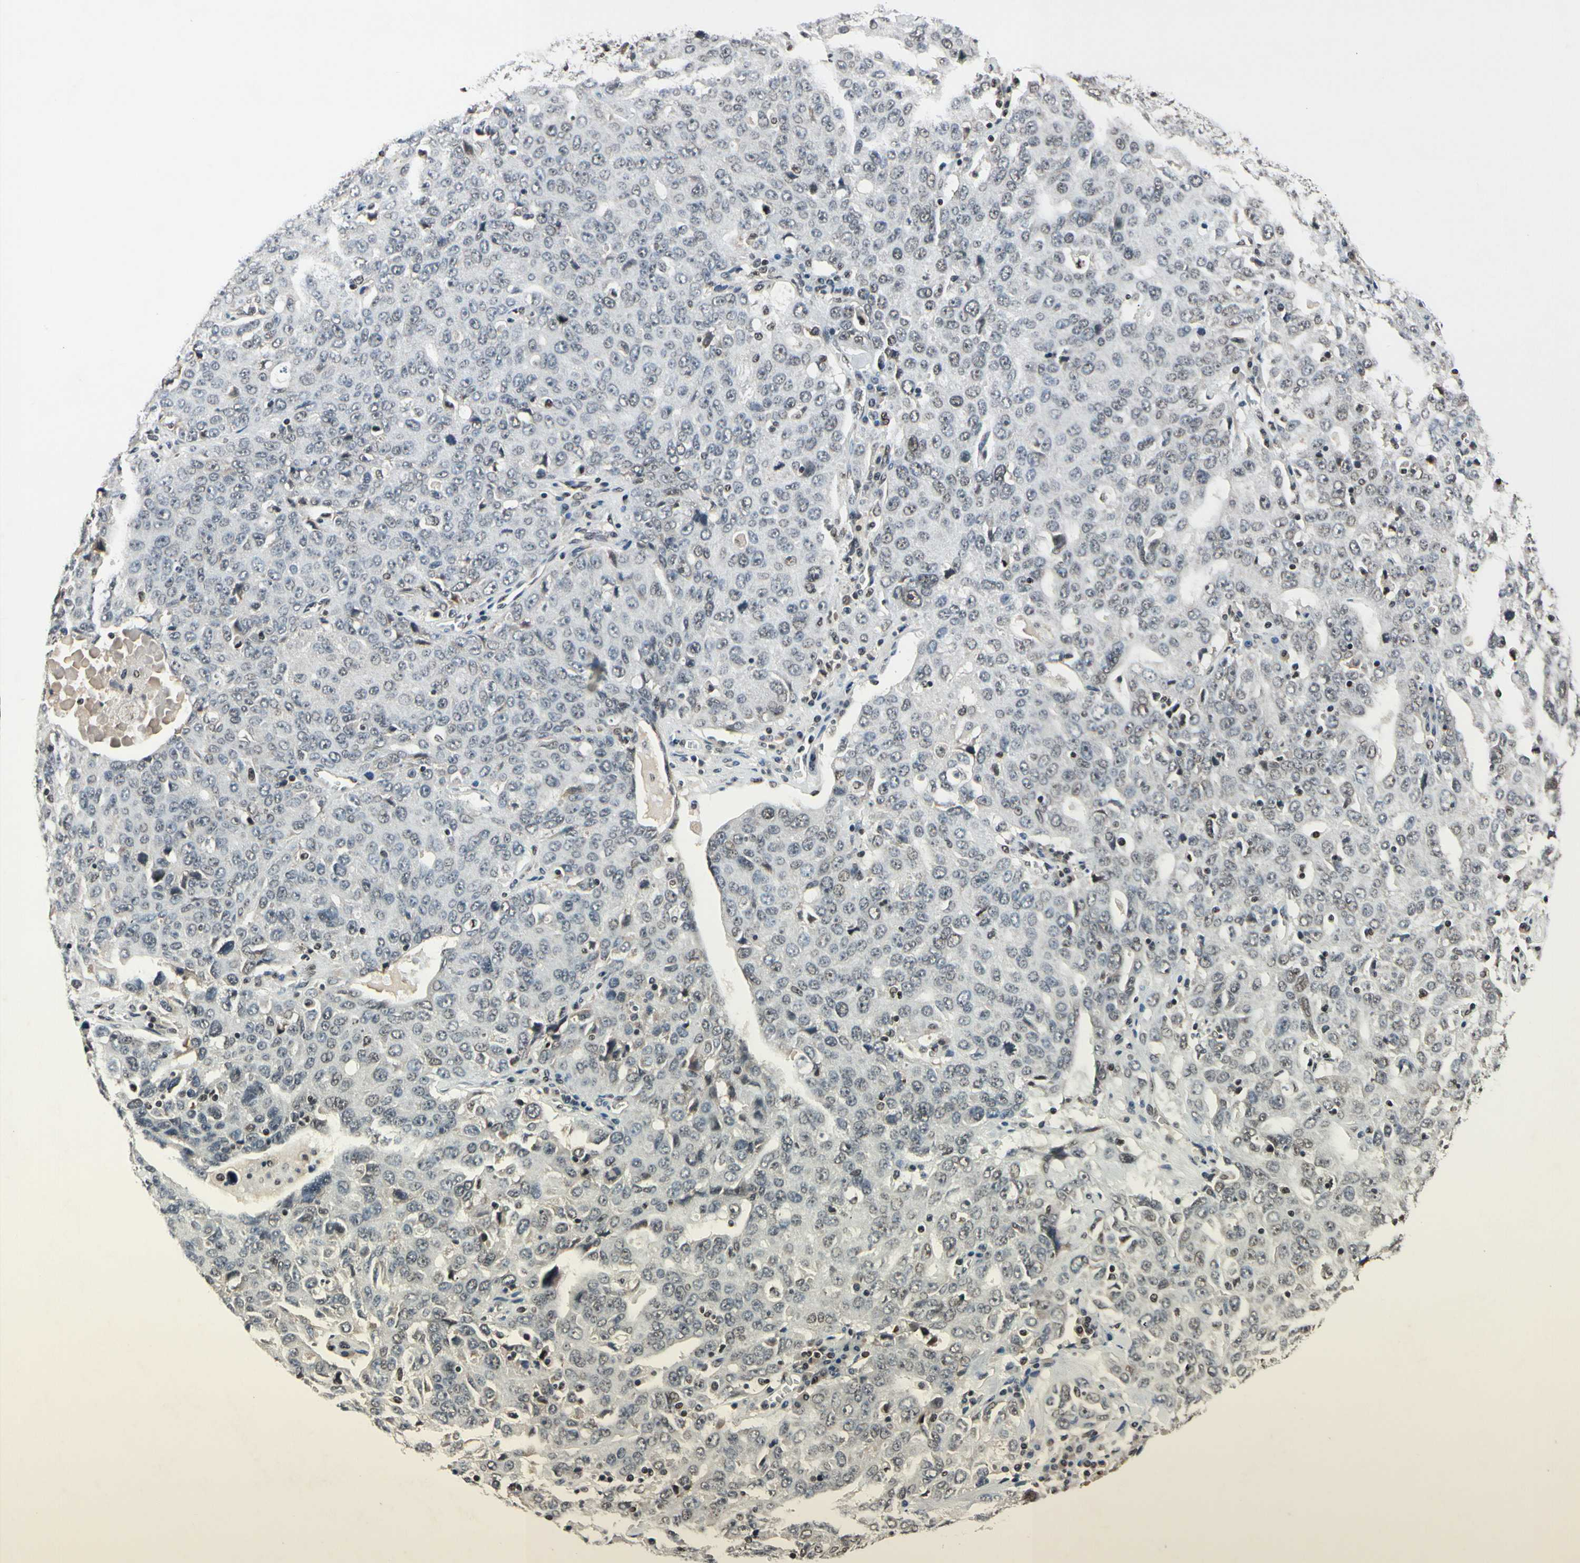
{"staining": {"intensity": "weak", "quantity": "25%-75%", "location": "nuclear"}, "tissue": "ovarian cancer", "cell_type": "Tumor cells", "image_type": "cancer", "snomed": [{"axis": "morphology", "description": "Carcinoma, endometroid"}, {"axis": "topography", "description": "Ovary"}], "caption": "Weak nuclear protein staining is appreciated in approximately 25%-75% of tumor cells in ovarian endometroid carcinoma.", "gene": "RECQL", "patient": {"sex": "female", "age": 62}}